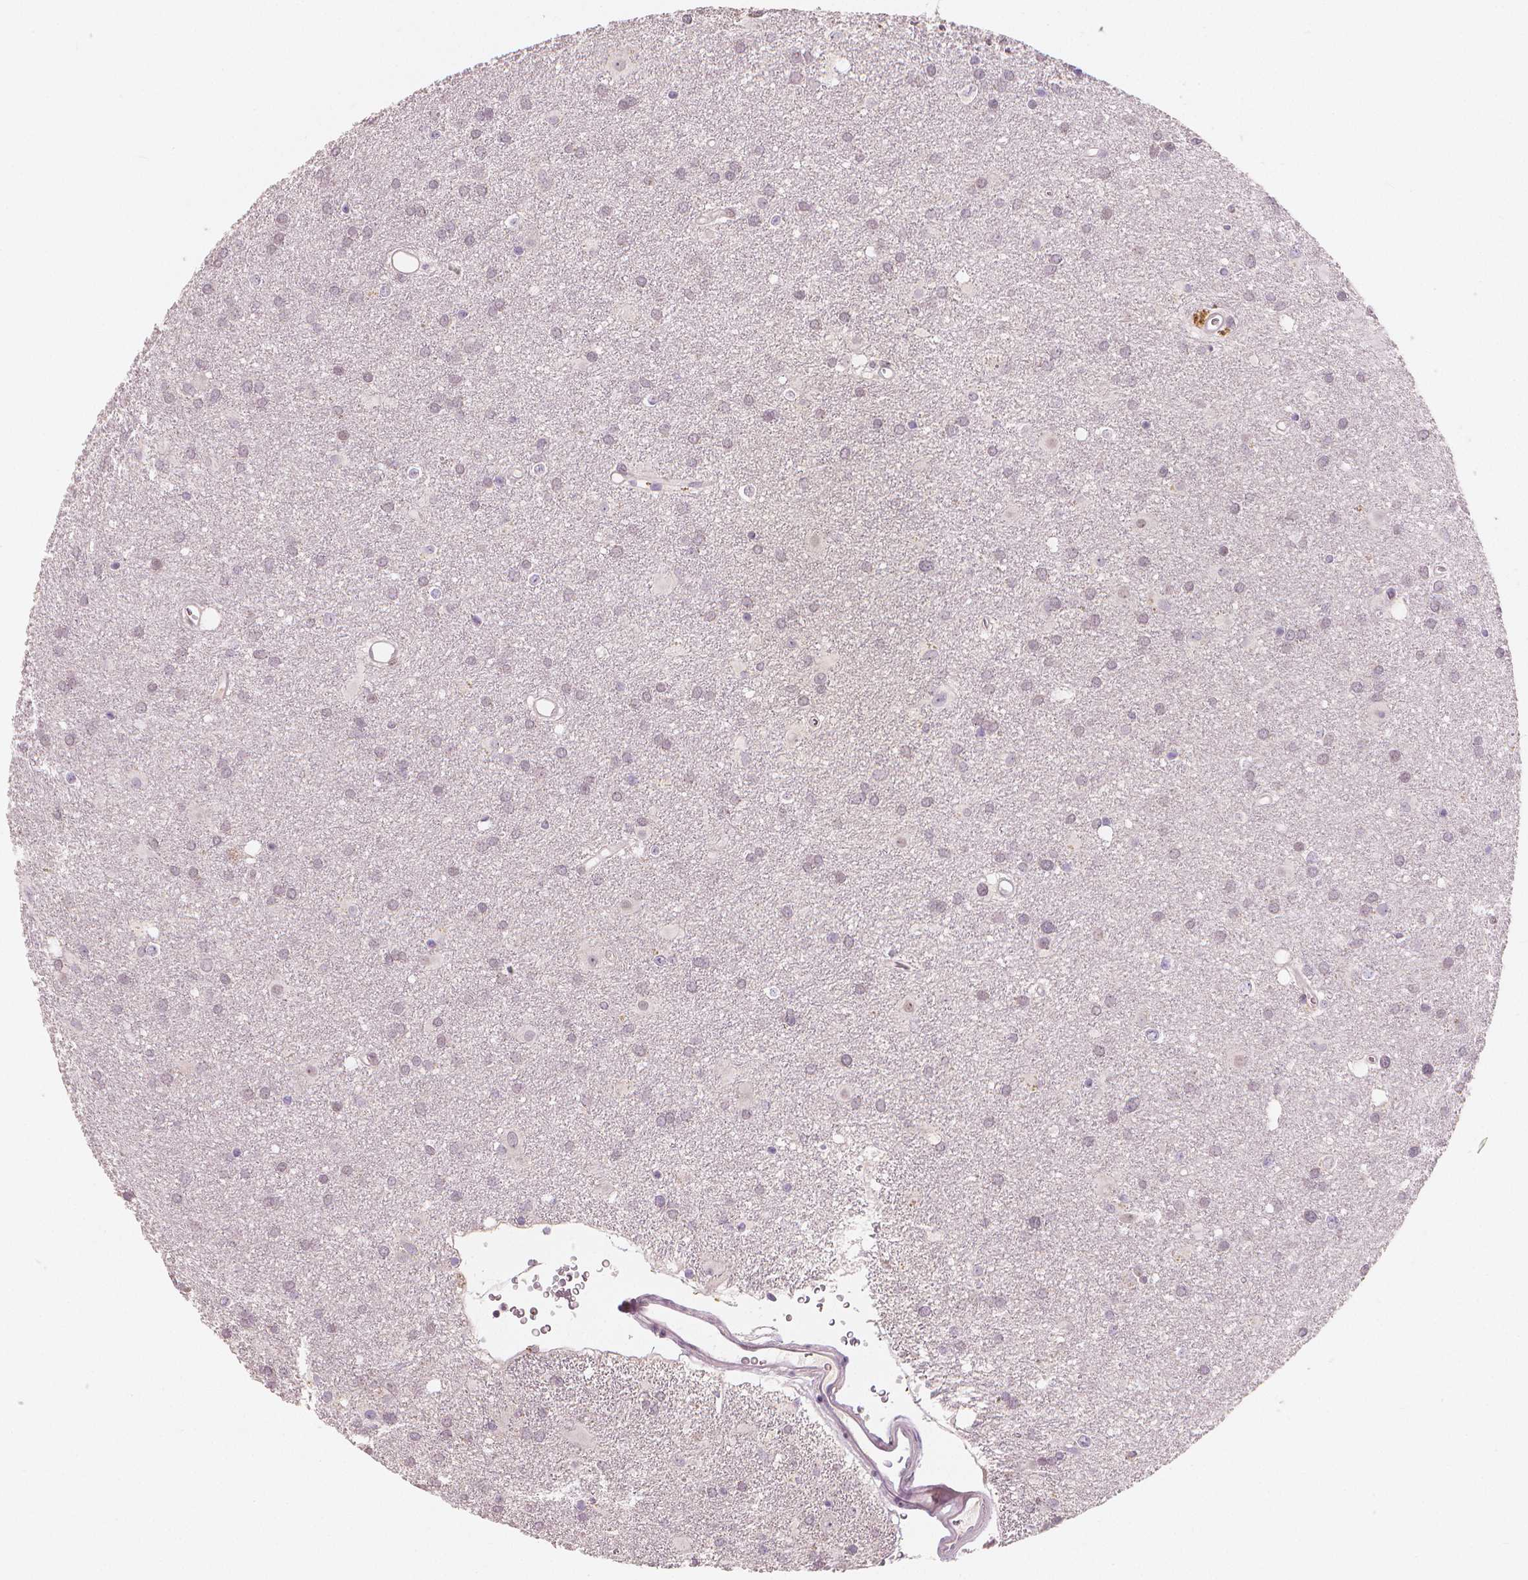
{"staining": {"intensity": "negative", "quantity": "none", "location": "none"}, "tissue": "glioma", "cell_type": "Tumor cells", "image_type": "cancer", "snomed": [{"axis": "morphology", "description": "Glioma, malignant, Low grade"}, {"axis": "topography", "description": "Brain"}], "caption": "Photomicrograph shows no significant protein staining in tumor cells of glioma. (Immunohistochemistry, brightfield microscopy, high magnification).", "gene": "RNASE7", "patient": {"sex": "male", "age": 58}}